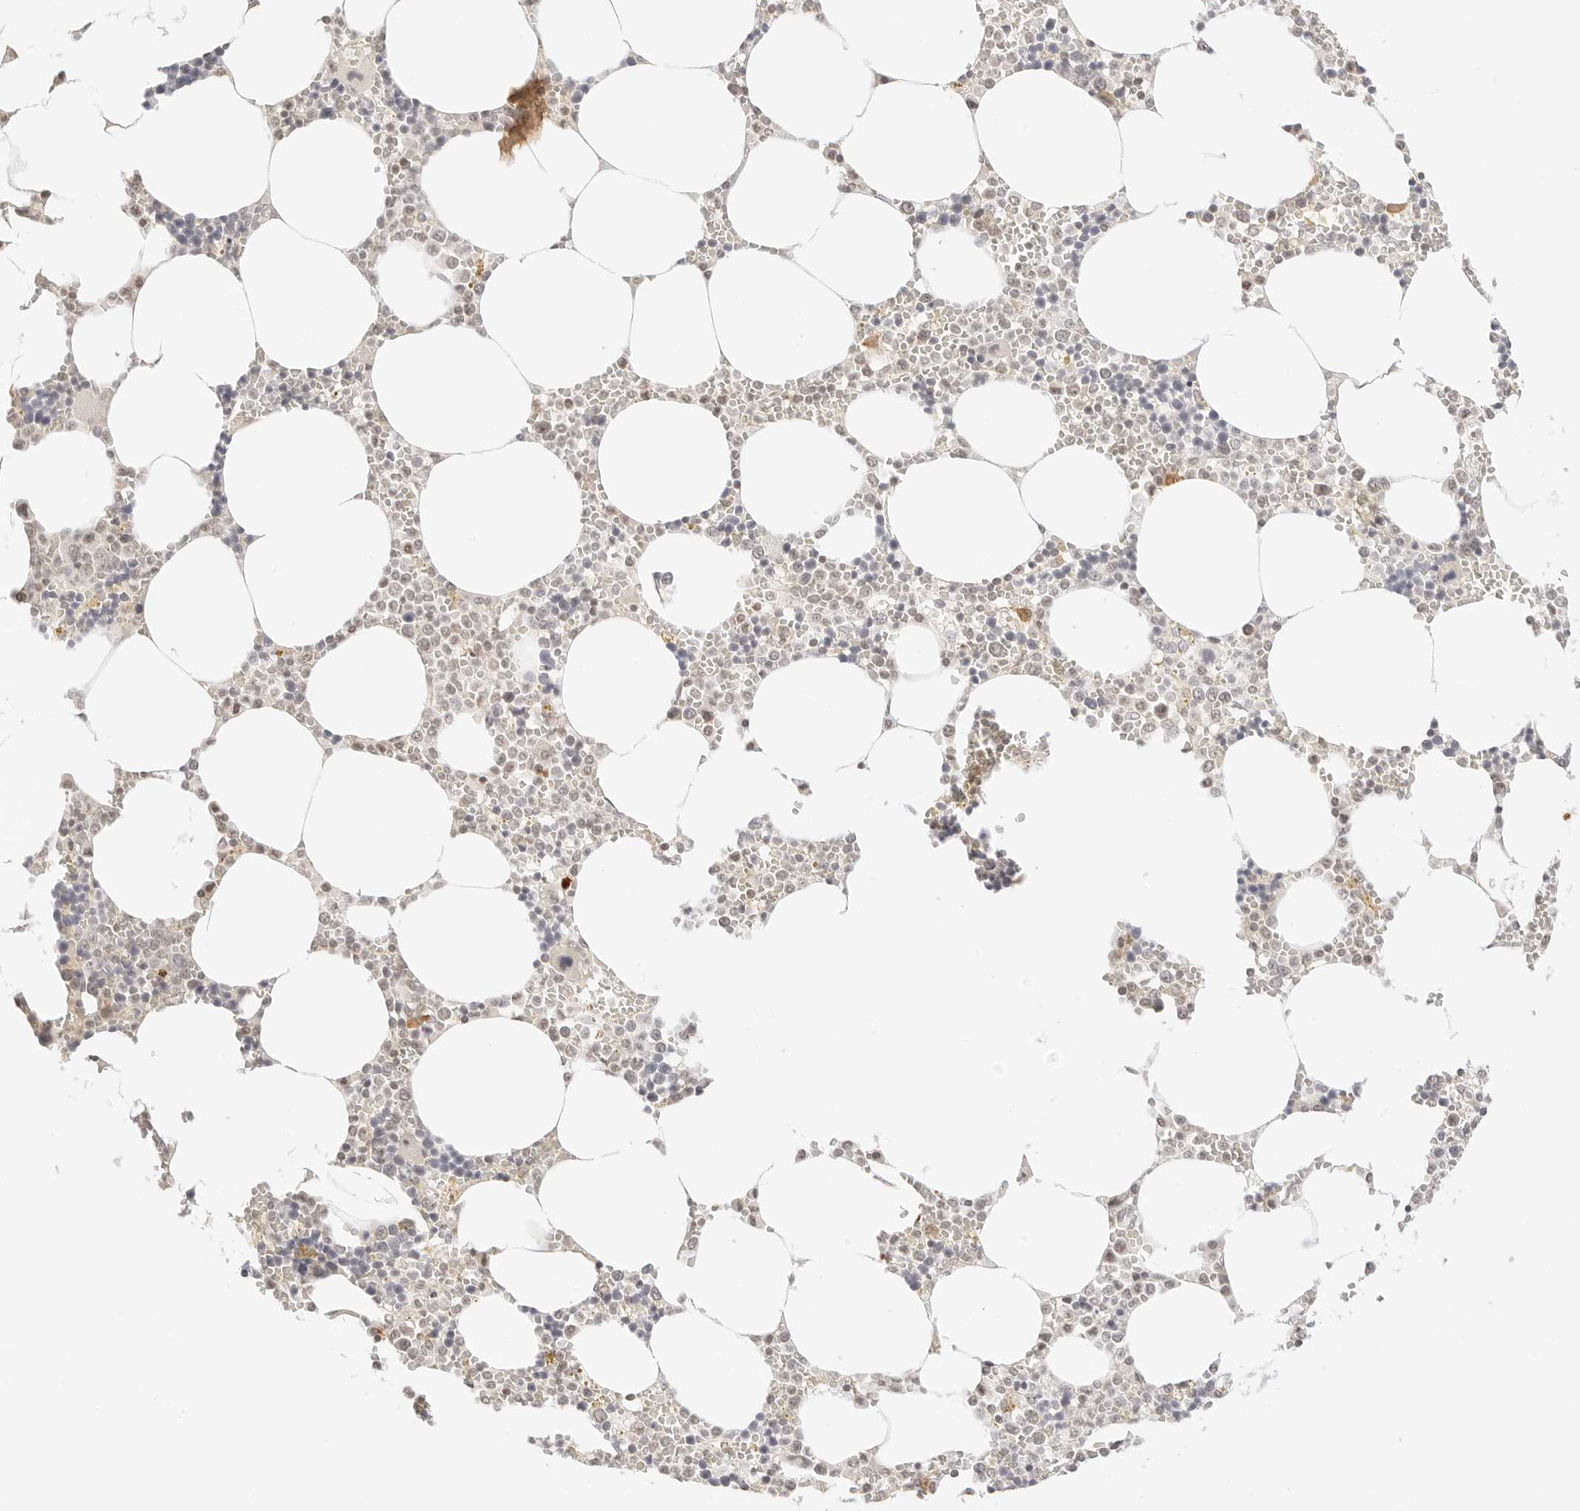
{"staining": {"intensity": "moderate", "quantity": "<25%", "location": "cytoplasmic/membranous,nuclear"}, "tissue": "bone marrow", "cell_type": "Hematopoietic cells", "image_type": "normal", "snomed": [{"axis": "morphology", "description": "Normal tissue, NOS"}, {"axis": "topography", "description": "Bone marrow"}], "caption": "Protein positivity by immunohistochemistry shows moderate cytoplasmic/membranous,nuclear positivity in approximately <25% of hematopoietic cells in unremarkable bone marrow.", "gene": "SEPTIN4", "patient": {"sex": "male", "age": 70}}